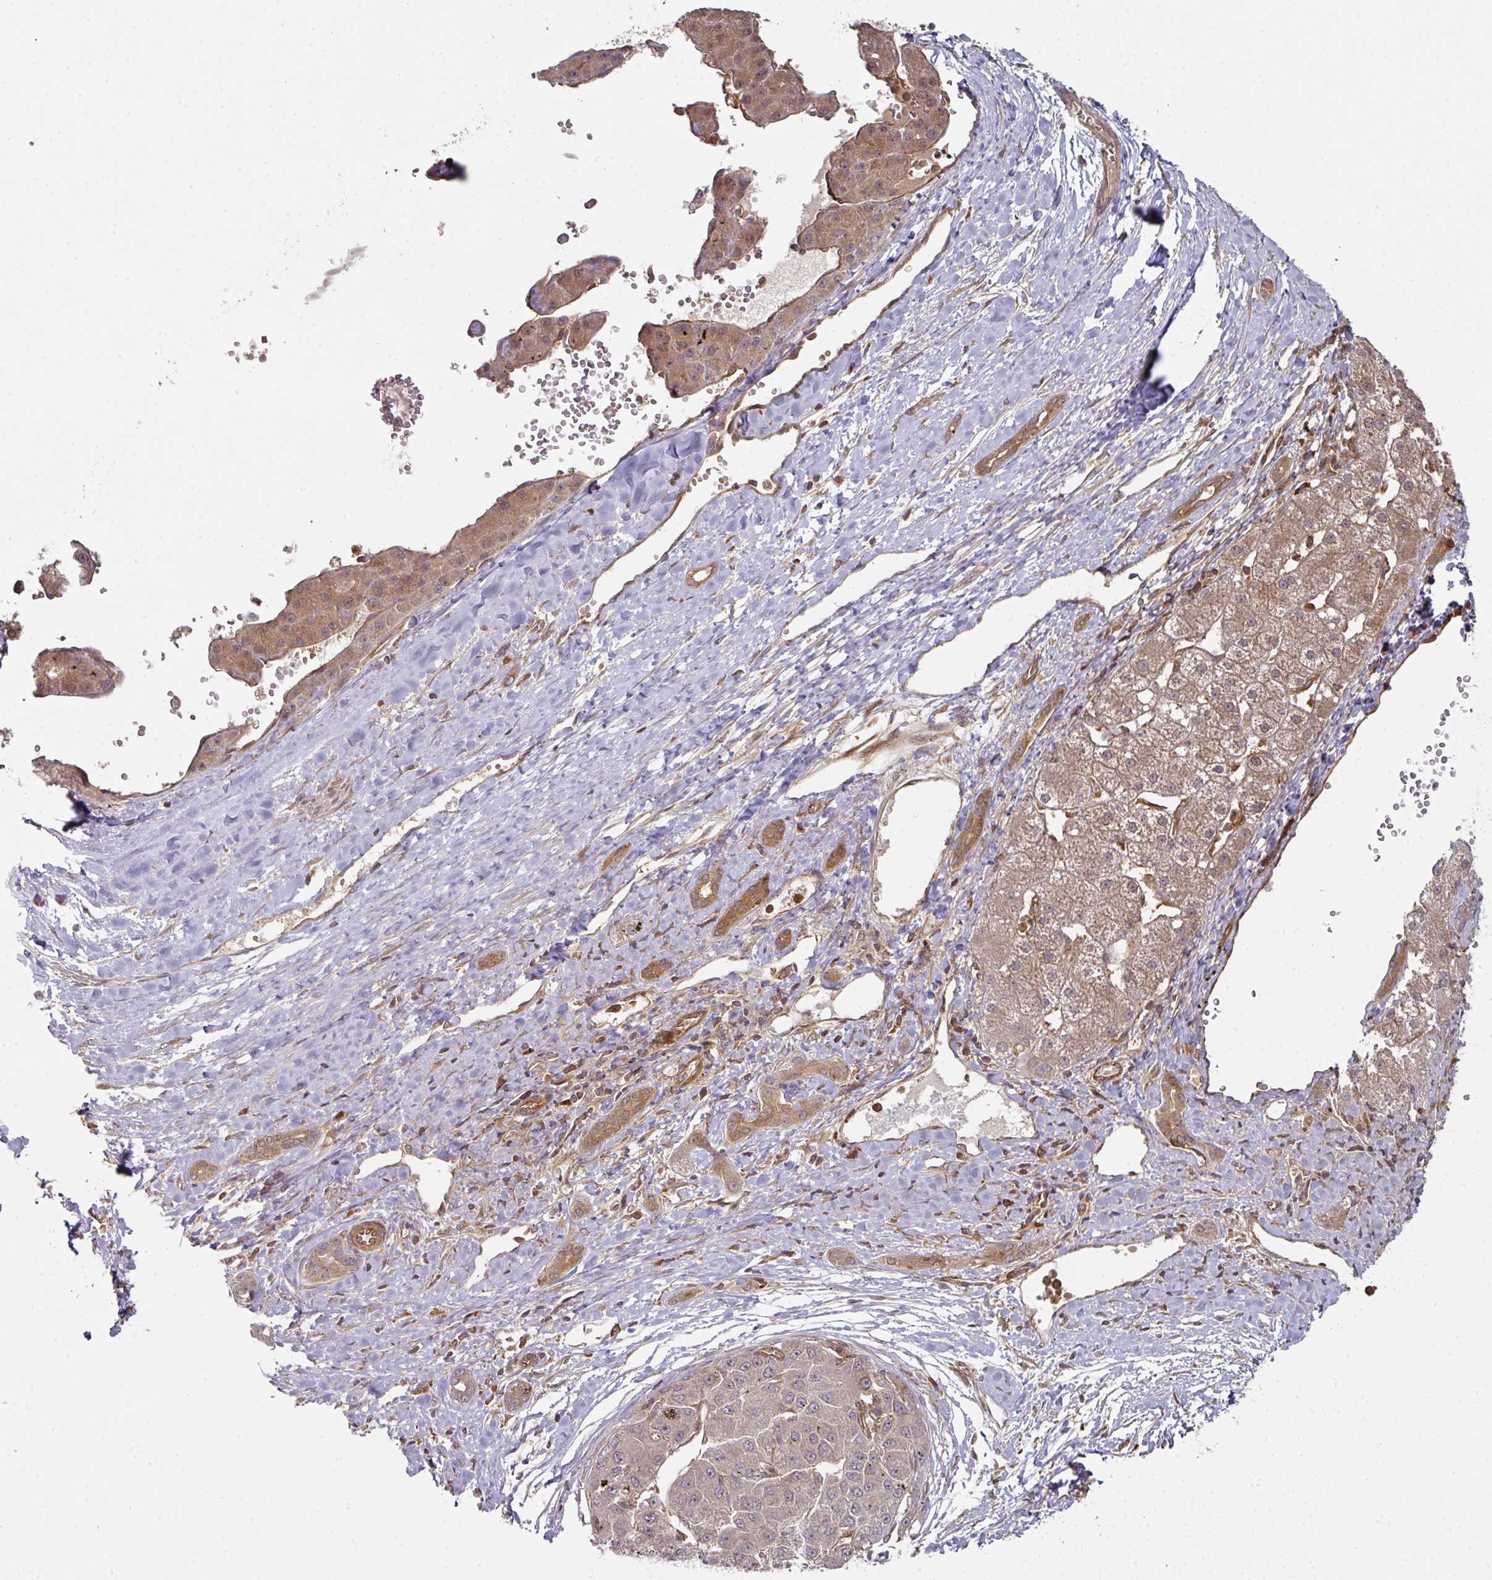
{"staining": {"intensity": "moderate", "quantity": ">75%", "location": "cytoplasmic/membranous"}, "tissue": "liver cancer", "cell_type": "Tumor cells", "image_type": "cancer", "snomed": [{"axis": "morphology", "description": "Carcinoma, Hepatocellular, NOS"}, {"axis": "topography", "description": "Liver"}], "caption": "Liver hepatocellular carcinoma stained with a brown dye exhibits moderate cytoplasmic/membranous positive staining in approximately >75% of tumor cells.", "gene": "EIF4EBP2", "patient": {"sex": "male", "age": 67}}